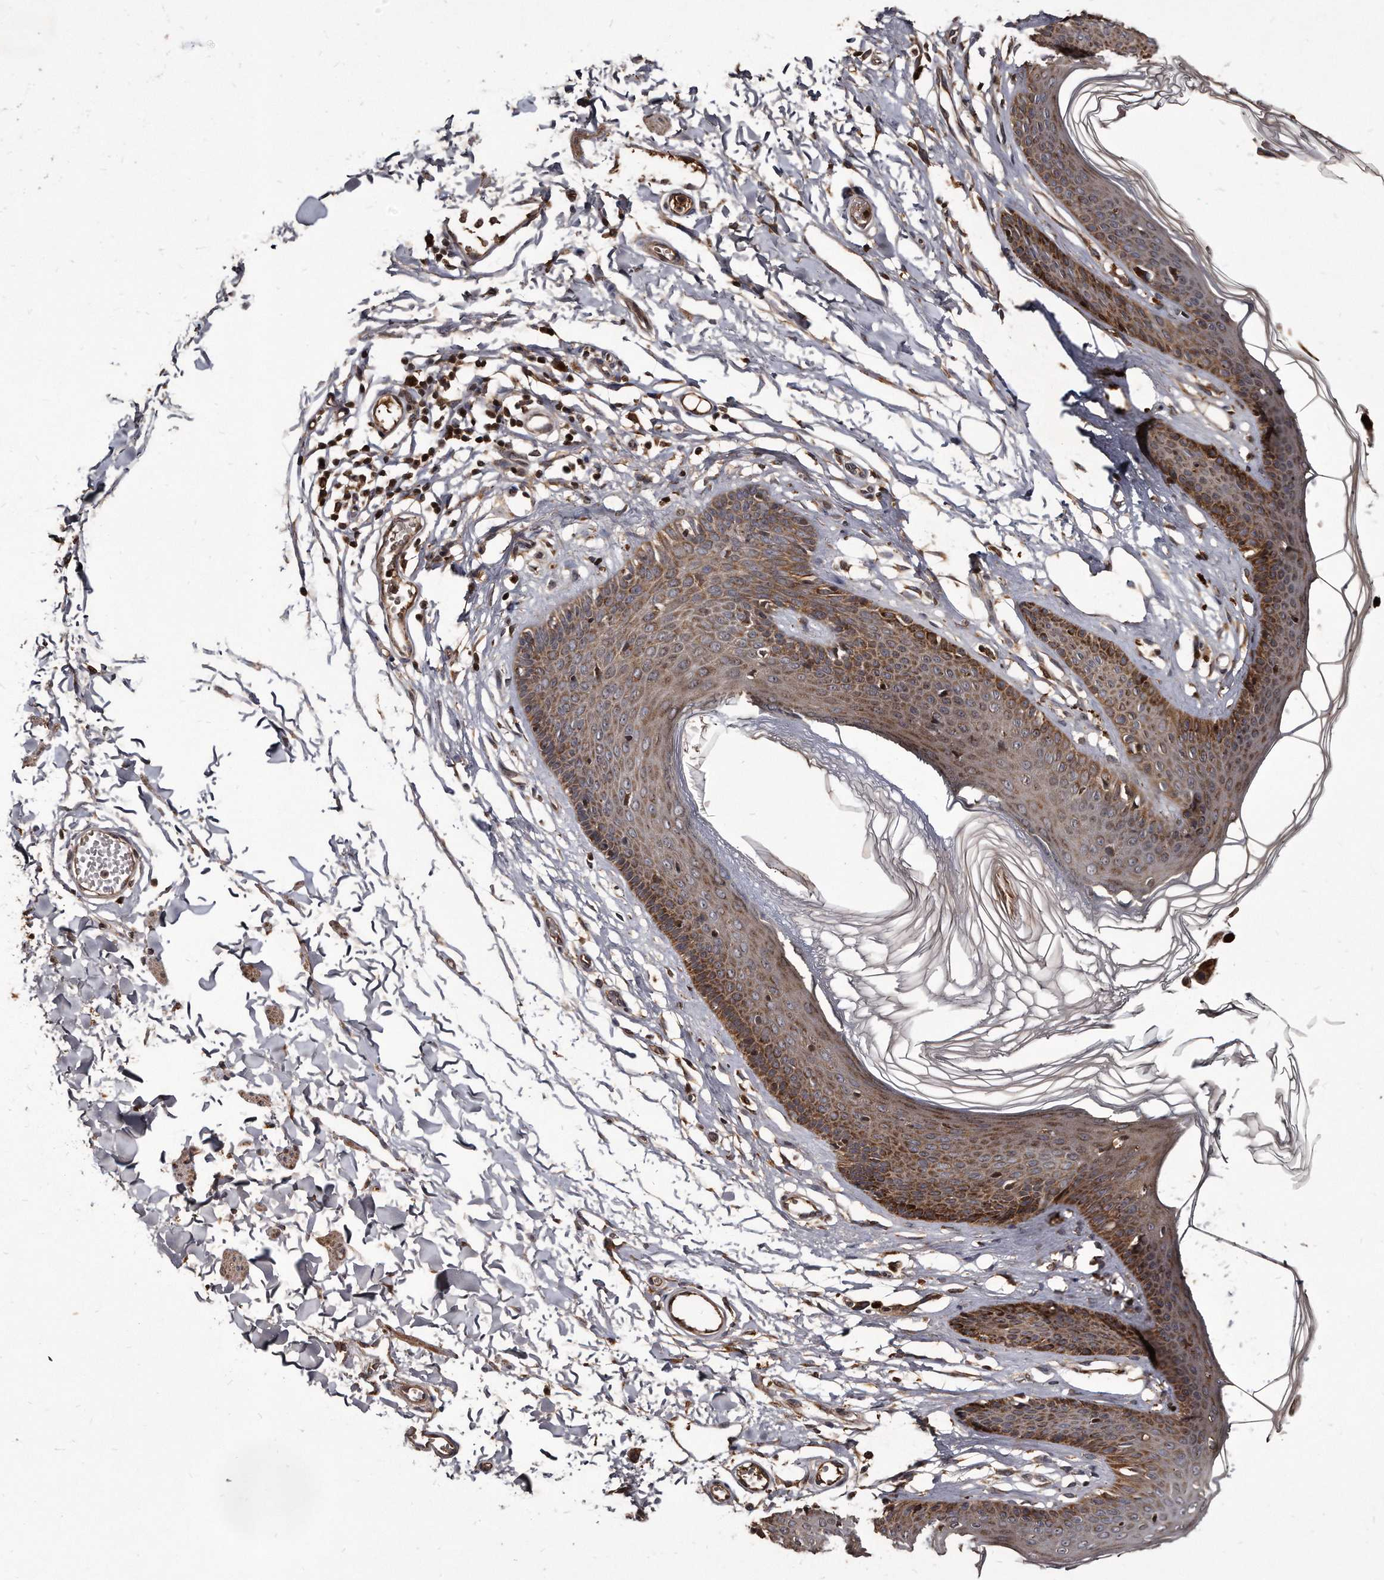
{"staining": {"intensity": "moderate", "quantity": ">75%", "location": "cytoplasmic/membranous"}, "tissue": "skin", "cell_type": "Epidermal cells", "image_type": "normal", "snomed": [{"axis": "morphology", "description": "Normal tissue, NOS"}, {"axis": "morphology", "description": "Squamous cell carcinoma, NOS"}, {"axis": "topography", "description": "Vulva"}], "caption": "A micrograph of skin stained for a protein demonstrates moderate cytoplasmic/membranous brown staining in epidermal cells.", "gene": "FAM136A", "patient": {"sex": "female", "age": 85}}